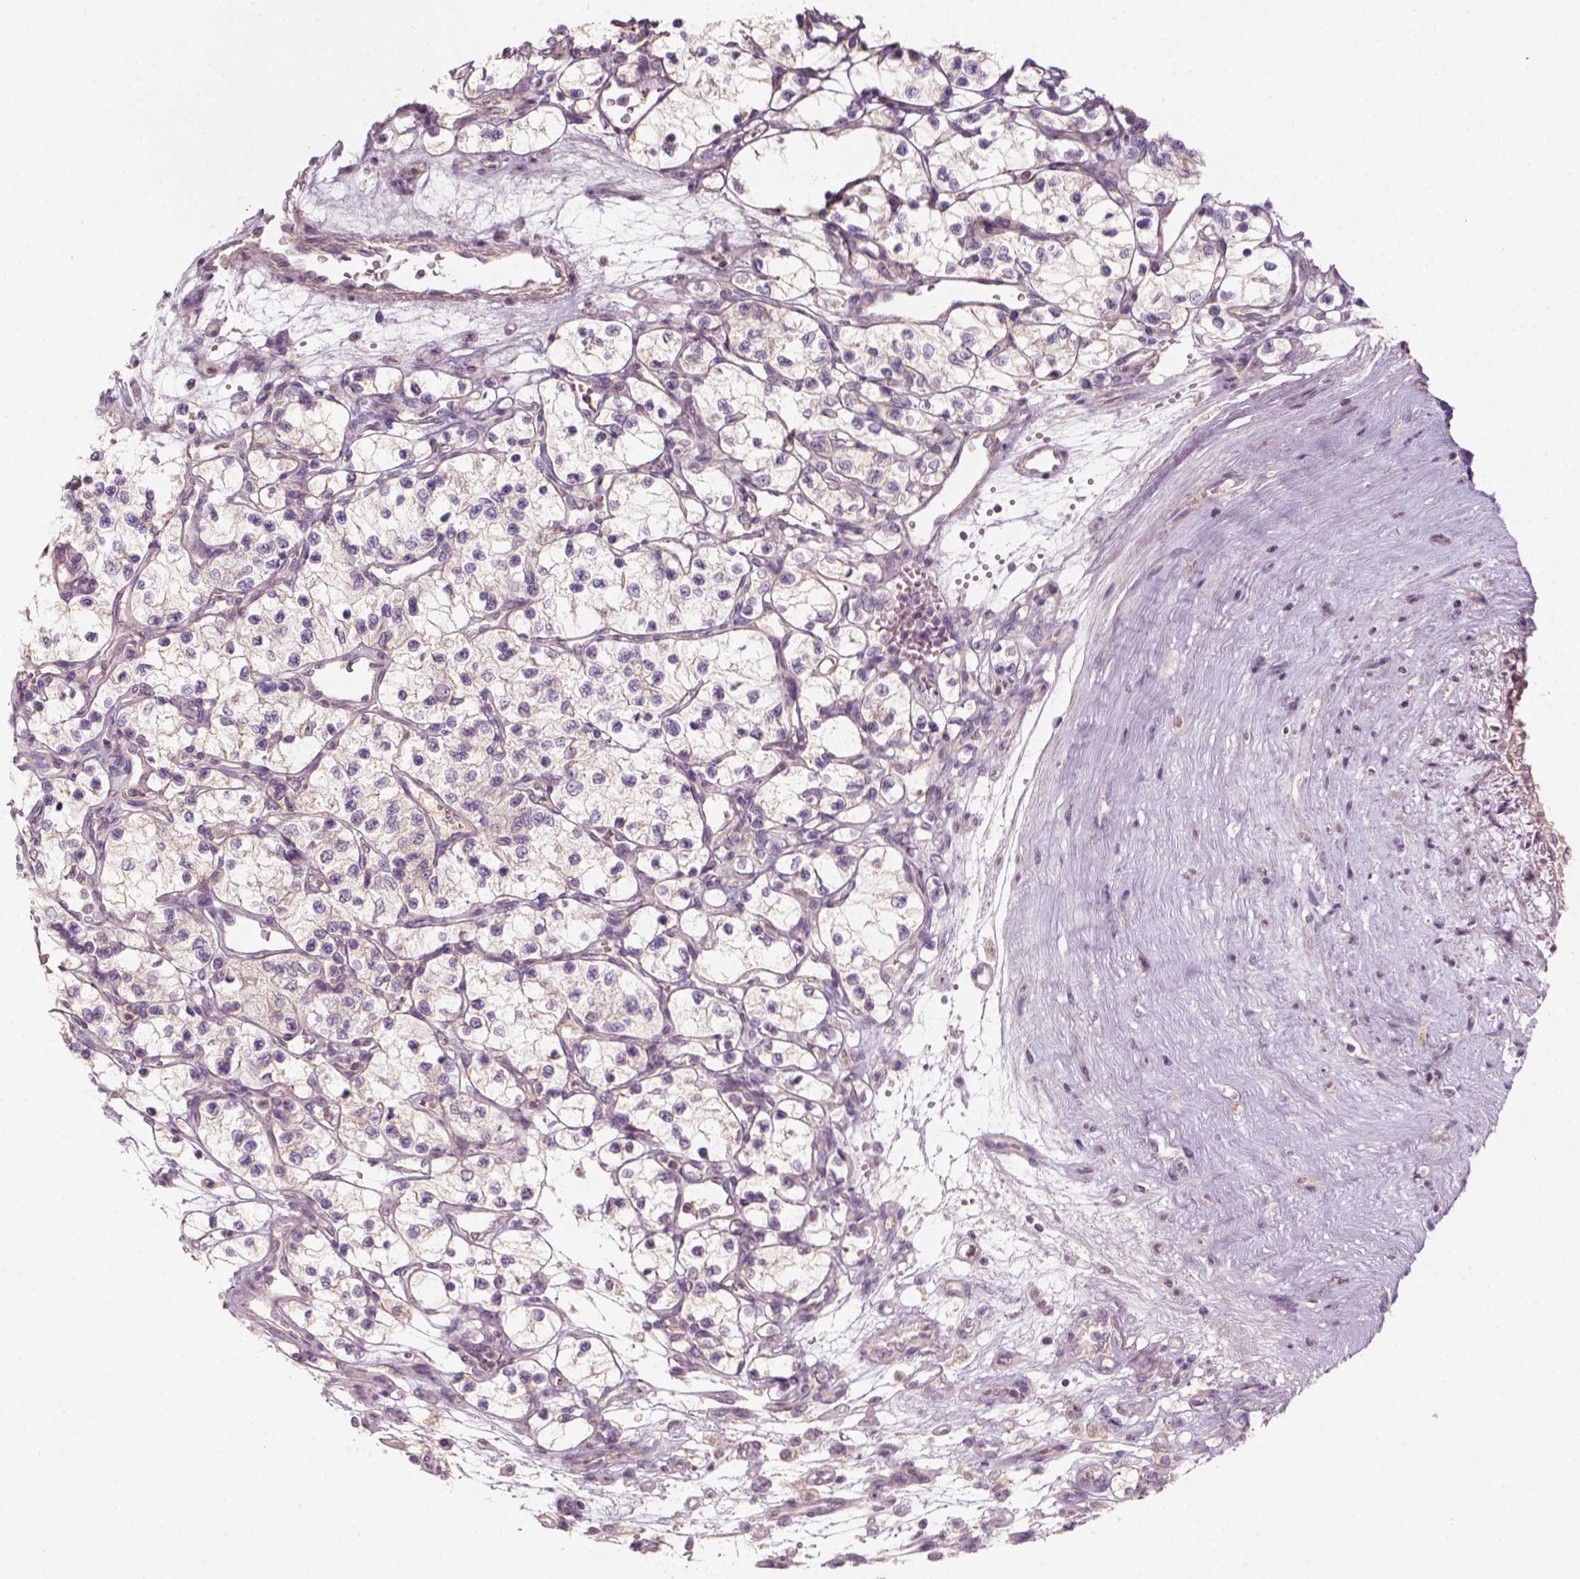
{"staining": {"intensity": "negative", "quantity": "none", "location": "none"}, "tissue": "renal cancer", "cell_type": "Tumor cells", "image_type": "cancer", "snomed": [{"axis": "morphology", "description": "Adenocarcinoma, NOS"}, {"axis": "topography", "description": "Kidney"}], "caption": "Immunohistochemistry of human renal adenocarcinoma shows no expression in tumor cells. The staining was performed using DAB to visualize the protein expression in brown, while the nuclei were stained in blue with hematoxylin (Magnification: 20x).", "gene": "AQP9", "patient": {"sex": "female", "age": 69}}